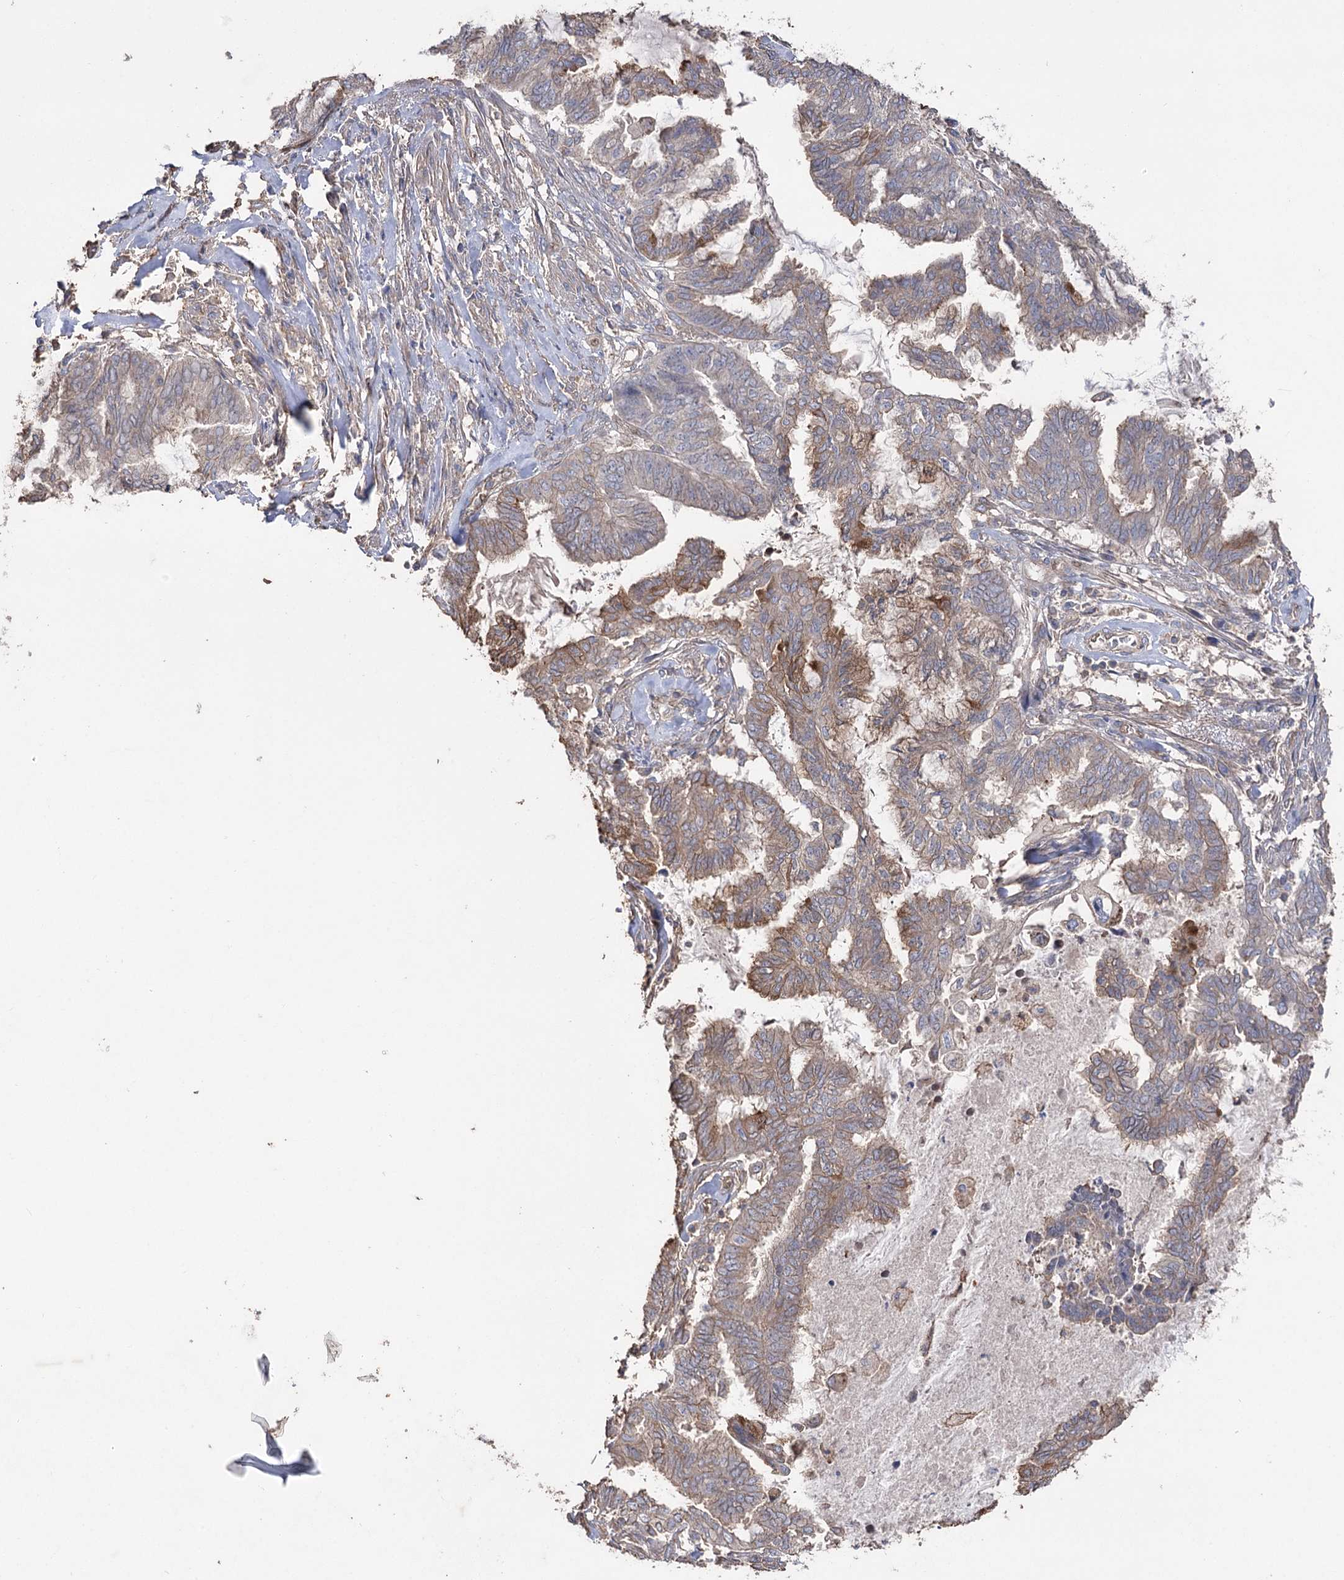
{"staining": {"intensity": "weak", "quantity": "25%-75%", "location": "cytoplasmic/membranous"}, "tissue": "endometrial cancer", "cell_type": "Tumor cells", "image_type": "cancer", "snomed": [{"axis": "morphology", "description": "Adenocarcinoma, NOS"}, {"axis": "topography", "description": "Endometrium"}], "caption": "Human endometrial cancer stained for a protein (brown) reveals weak cytoplasmic/membranous positive positivity in approximately 25%-75% of tumor cells.", "gene": "FAM13B", "patient": {"sex": "female", "age": 86}}